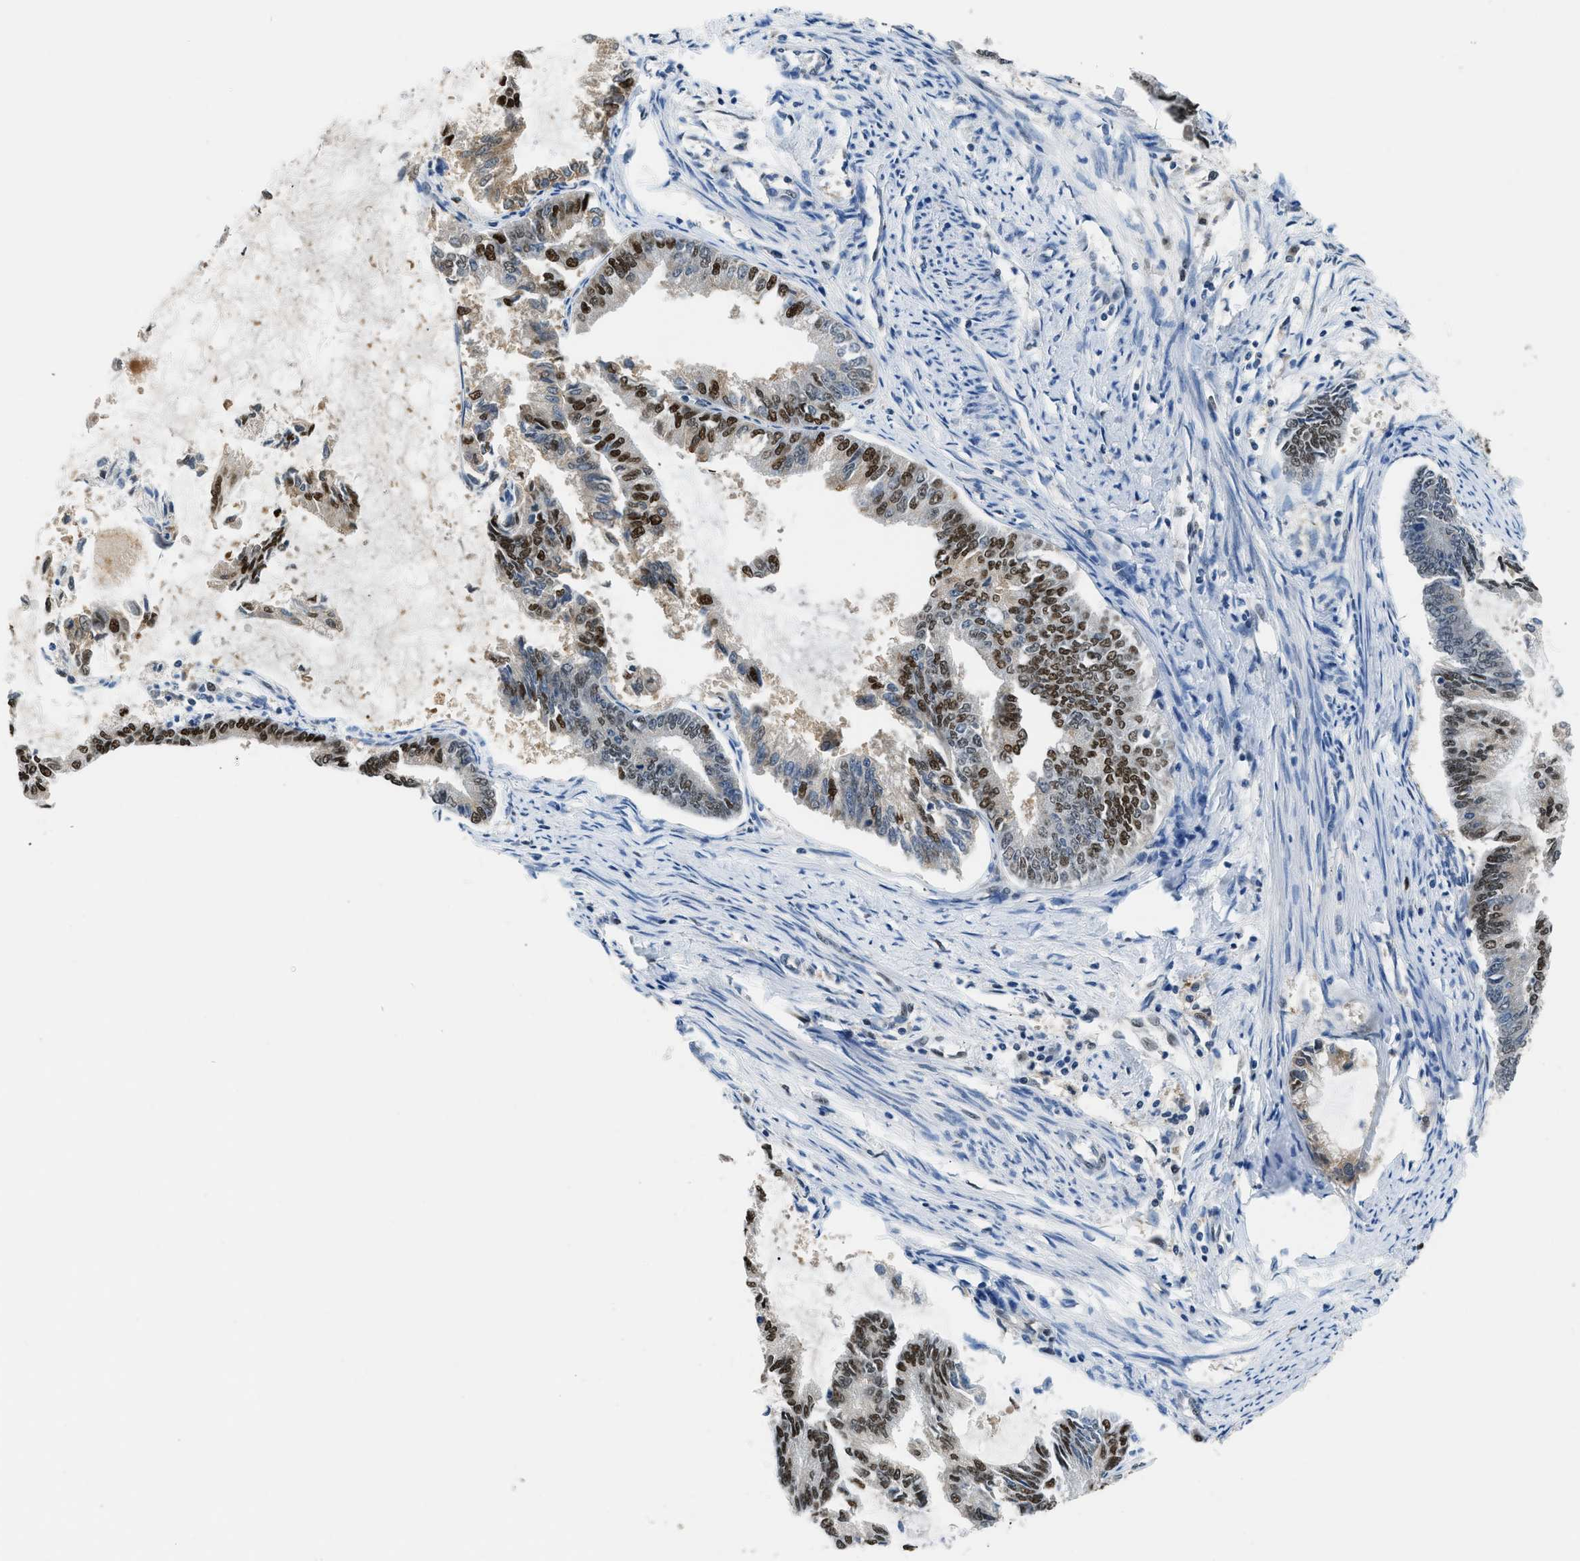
{"staining": {"intensity": "strong", "quantity": "25%-75%", "location": "nuclear"}, "tissue": "endometrial cancer", "cell_type": "Tumor cells", "image_type": "cancer", "snomed": [{"axis": "morphology", "description": "Adenocarcinoma, NOS"}, {"axis": "topography", "description": "Endometrium"}], "caption": "A brown stain shows strong nuclear positivity of a protein in adenocarcinoma (endometrial) tumor cells.", "gene": "ALX1", "patient": {"sex": "female", "age": 86}}